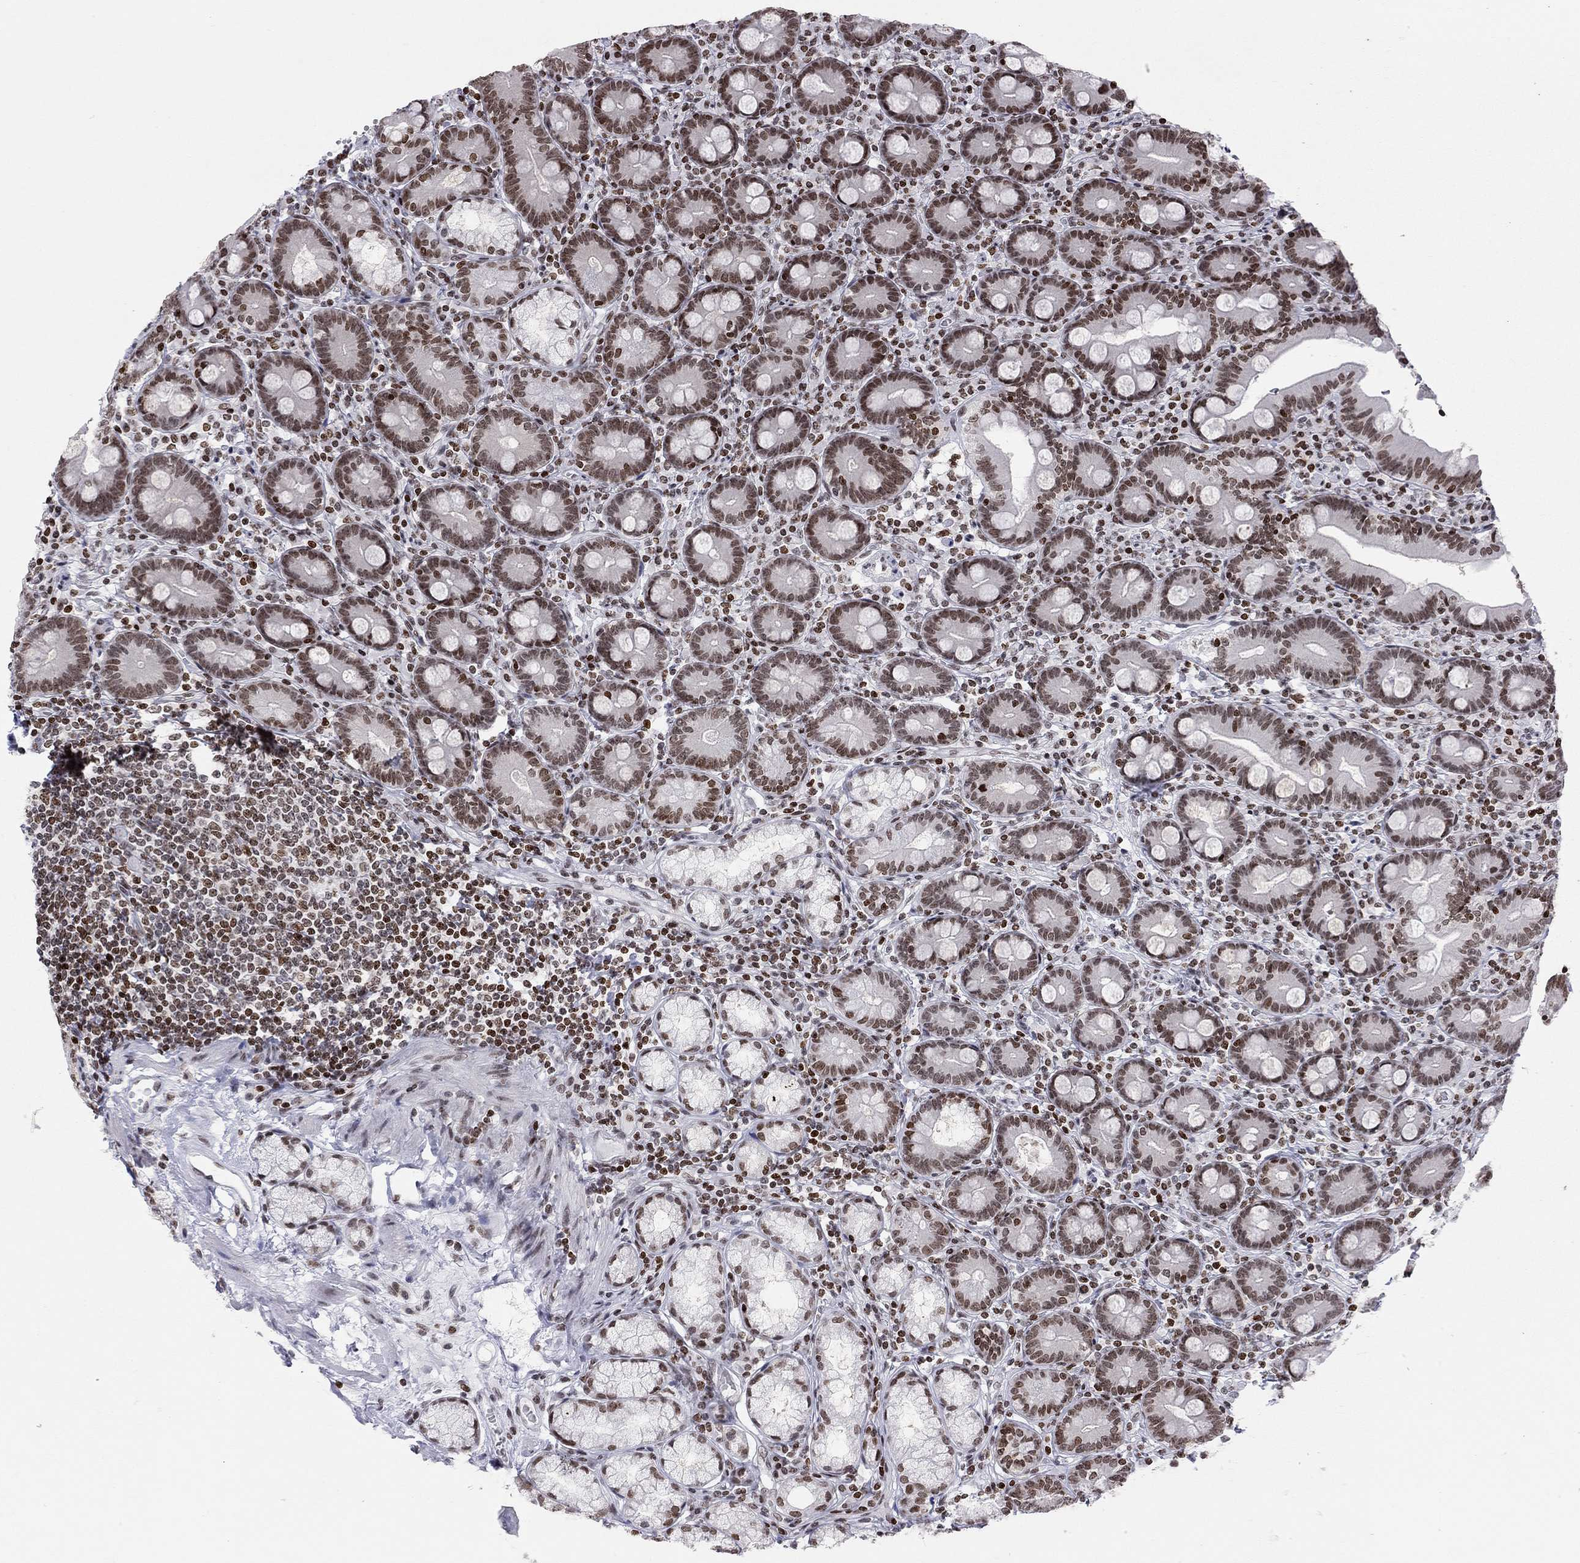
{"staining": {"intensity": "strong", "quantity": ">75%", "location": "nuclear"}, "tissue": "duodenum", "cell_type": "Glandular cells", "image_type": "normal", "snomed": [{"axis": "morphology", "description": "Normal tissue, NOS"}, {"axis": "topography", "description": "Duodenum"}], "caption": "Duodenum stained with immunohistochemistry (IHC) shows strong nuclear staining in about >75% of glandular cells.", "gene": "H2AX", "patient": {"sex": "female", "age": 67}}